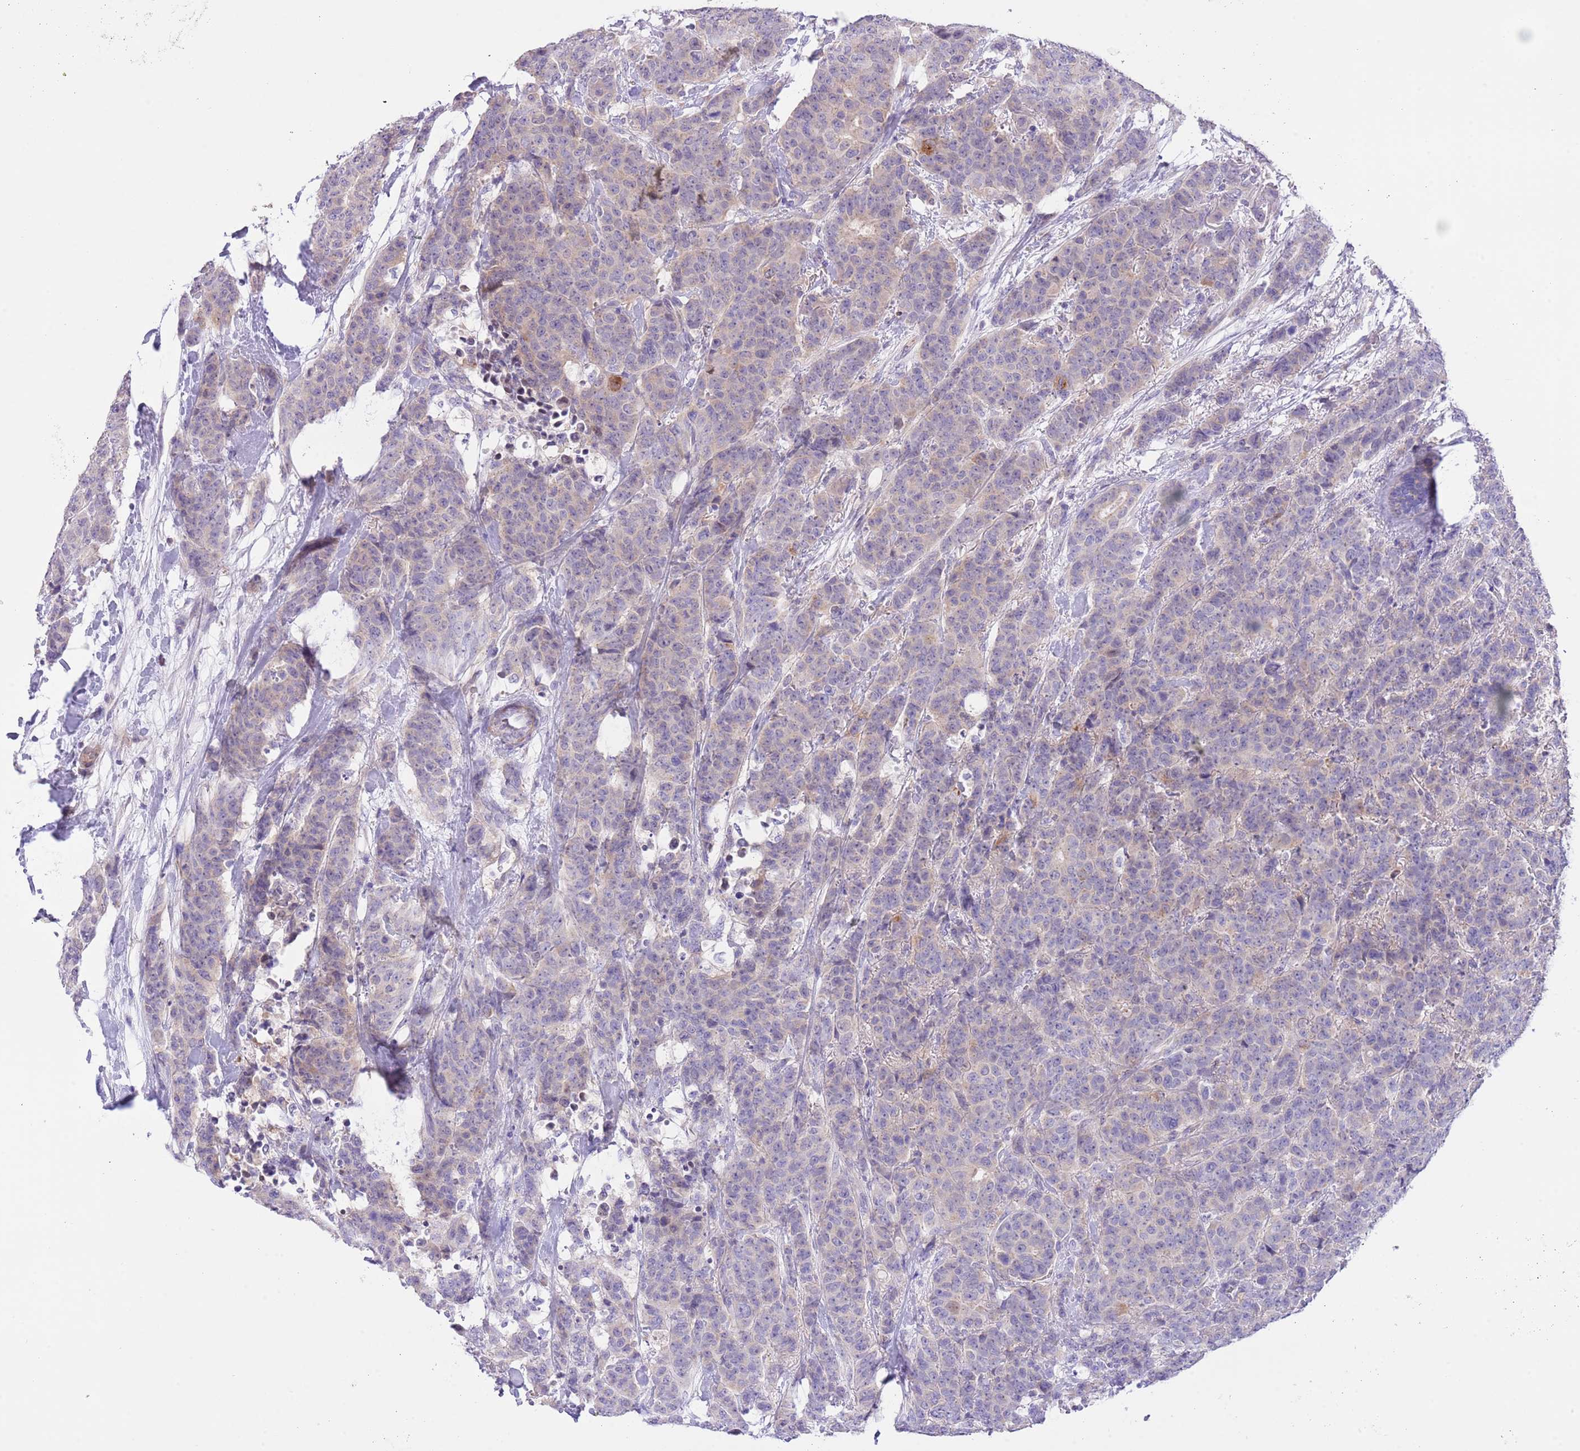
{"staining": {"intensity": "weak", "quantity": "<25%", "location": "cytoplasmic/membranous"}, "tissue": "breast cancer", "cell_type": "Tumor cells", "image_type": "cancer", "snomed": [{"axis": "morphology", "description": "Duct carcinoma"}, {"axis": "topography", "description": "Breast"}], "caption": "Breast cancer stained for a protein using IHC shows no positivity tumor cells.", "gene": "PRR32", "patient": {"sex": "female", "age": 40}}